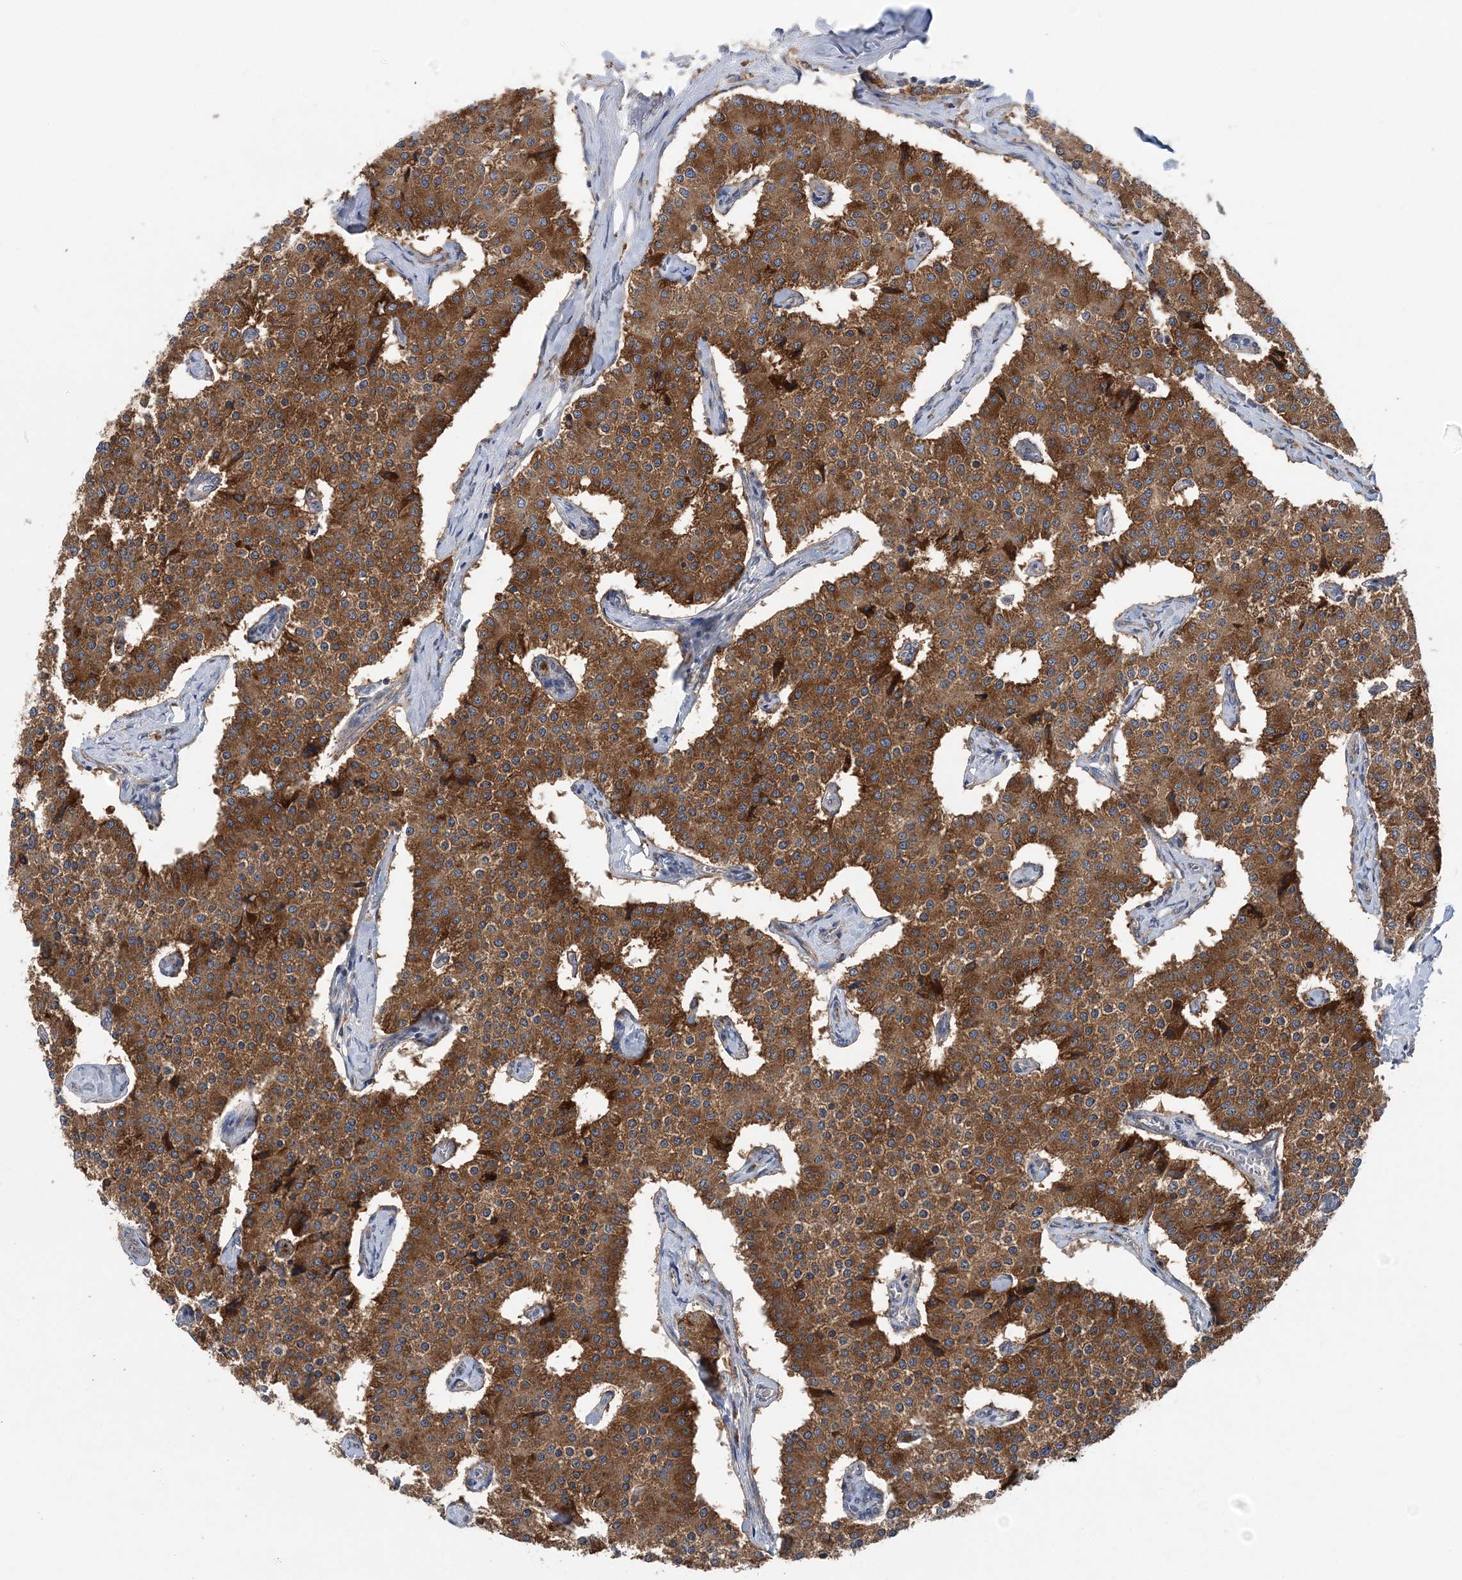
{"staining": {"intensity": "strong", "quantity": ">75%", "location": "cytoplasmic/membranous"}, "tissue": "carcinoid", "cell_type": "Tumor cells", "image_type": "cancer", "snomed": [{"axis": "morphology", "description": "Carcinoid, malignant, NOS"}, {"axis": "topography", "description": "Colon"}], "caption": "A brown stain shows strong cytoplasmic/membranous expression of a protein in carcinoid (malignant) tumor cells.", "gene": "PTTG1IP", "patient": {"sex": "female", "age": 52}}